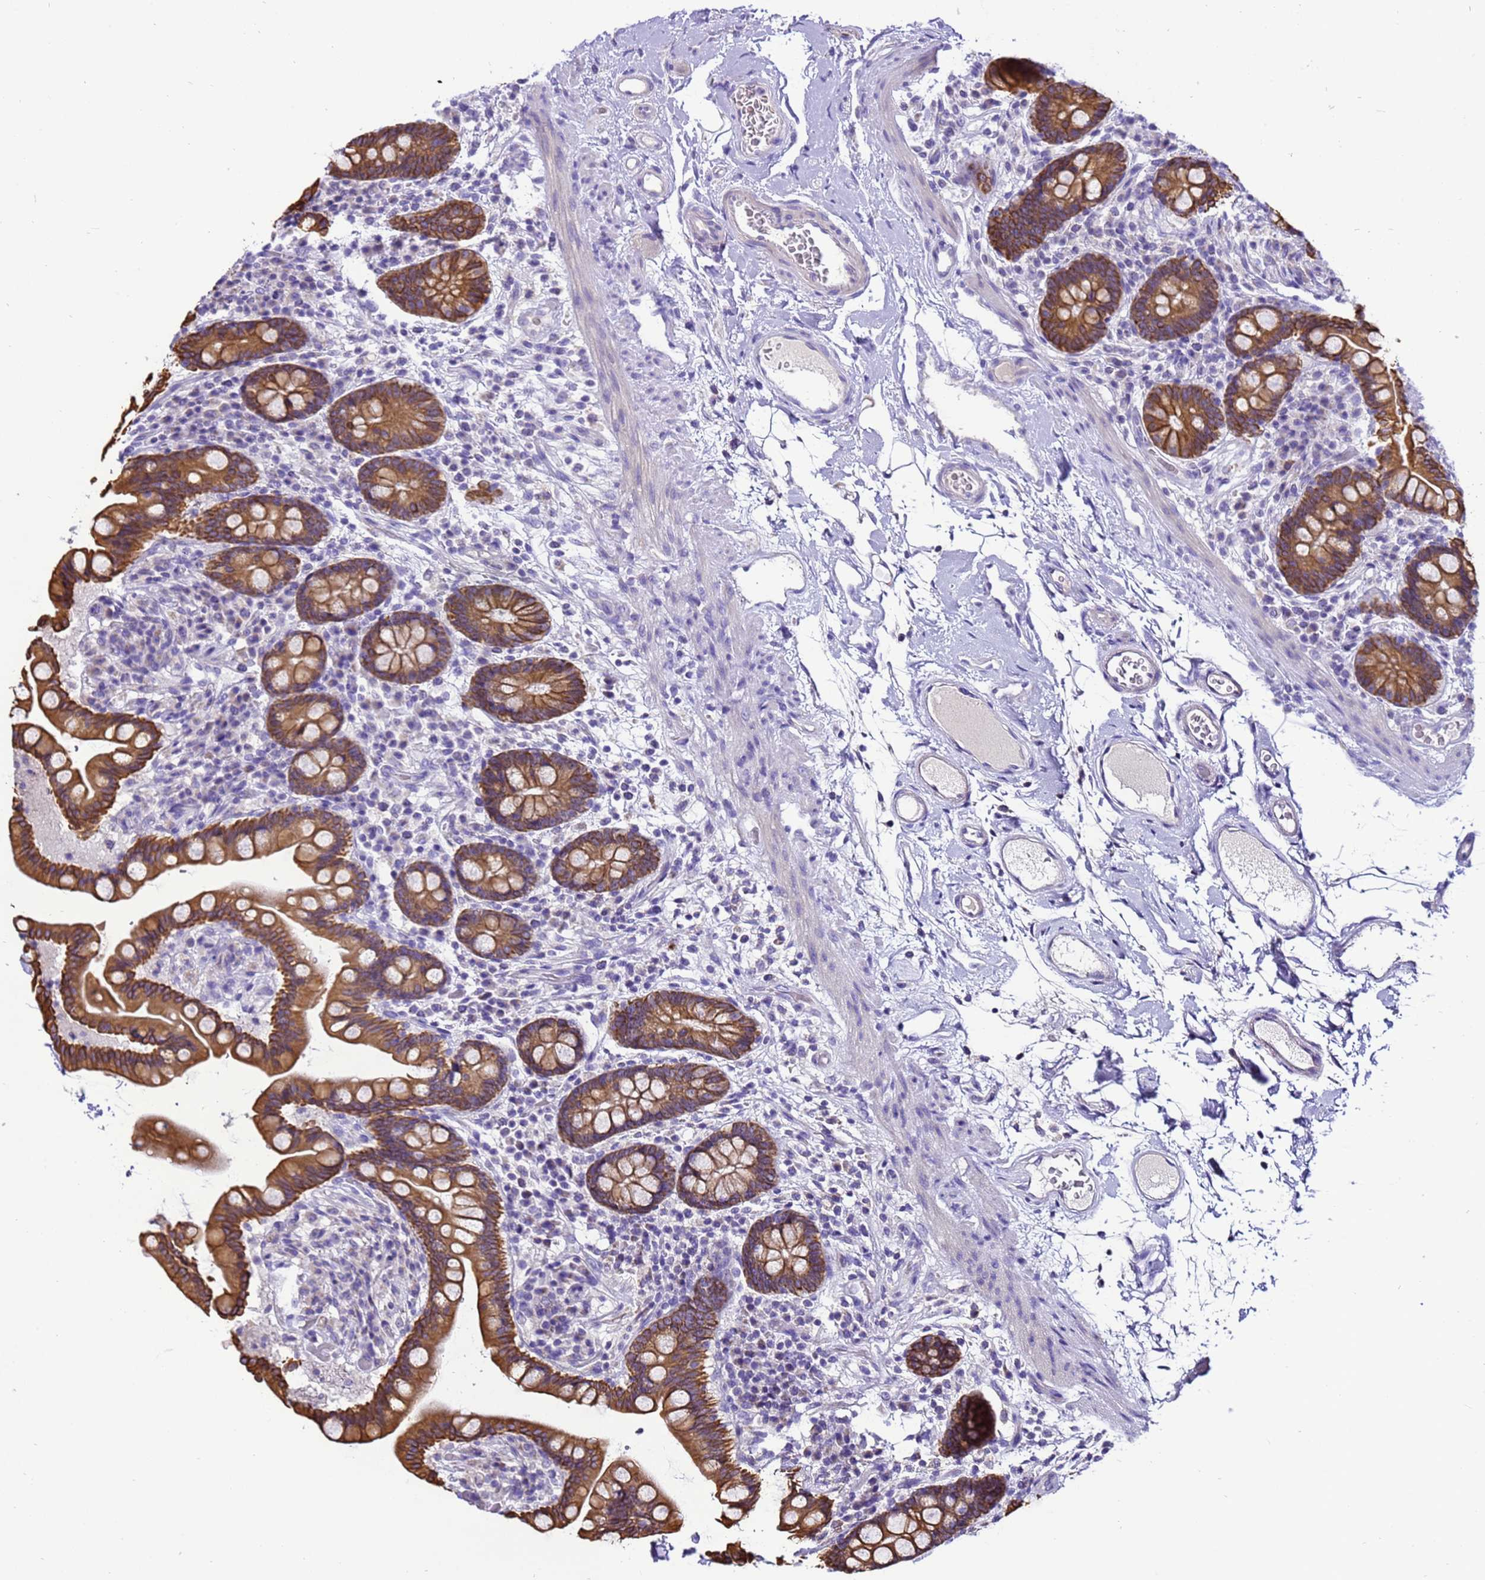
{"staining": {"intensity": "negative", "quantity": "none", "location": "none"}, "tissue": "colon", "cell_type": "Endothelial cells", "image_type": "normal", "snomed": [{"axis": "morphology", "description": "Normal tissue, NOS"}, {"axis": "topography", "description": "Colon"}], "caption": "DAB (3,3'-diaminobenzidine) immunohistochemical staining of benign human colon exhibits no significant positivity in endothelial cells.", "gene": "PIEZO2", "patient": {"sex": "male", "age": 73}}